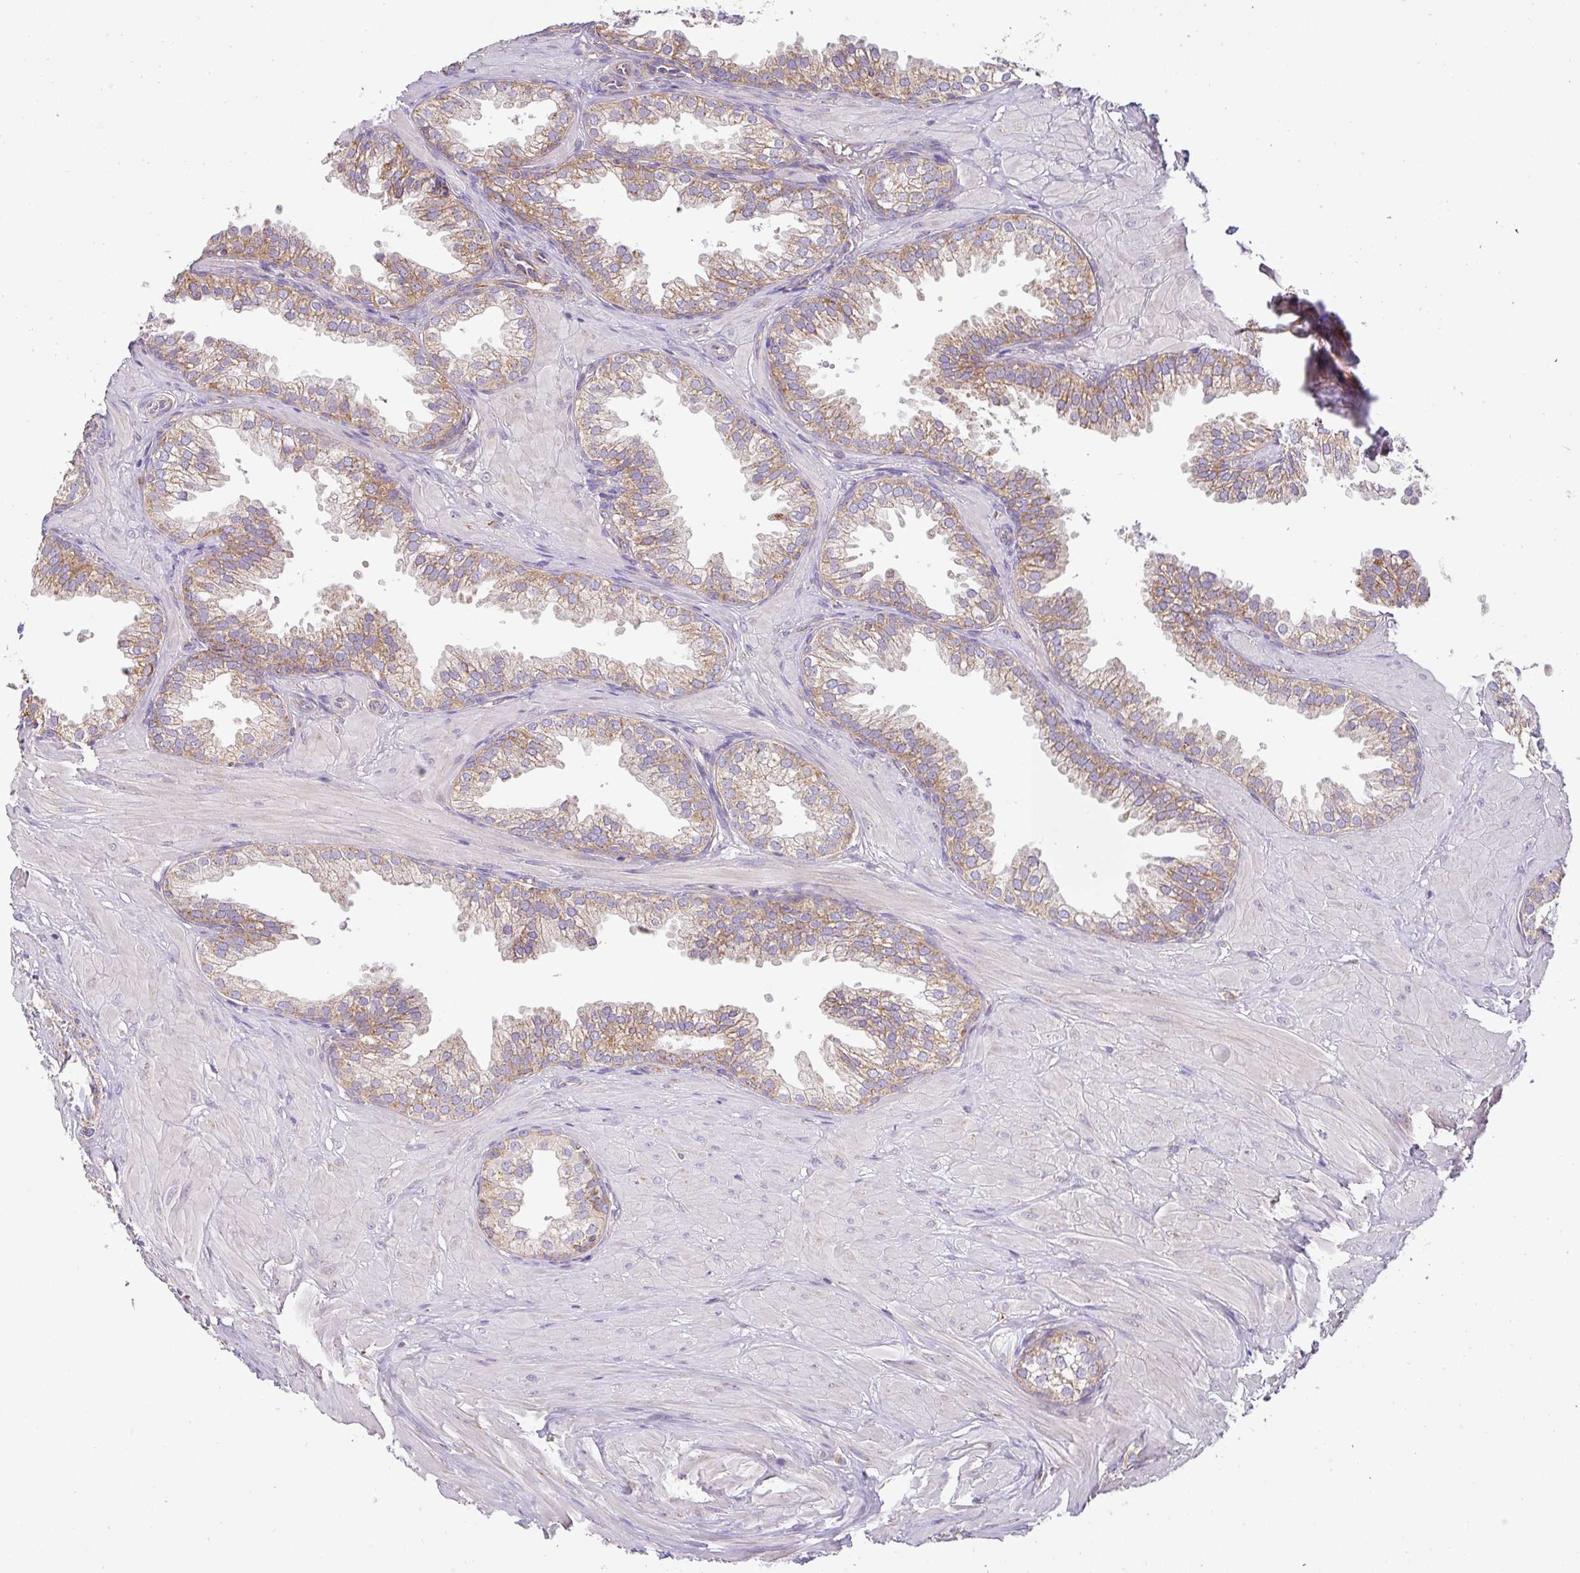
{"staining": {"intensity": "moderate", "quantity": ">75%", "location": "cytoplasmic/membranous"}, "tissue": "prostate", "cell_type": "Glandular cells", "image_type": "normal", "snomed": [{"axis": "morphology", "description": "Normal tissue, NOS"}, {"axis": "topography", "description": "Prostate"}, {"axis": "topography", "description": "Peripheral nerve tissue"}], "caption": "A micrograph showing moderate cytoplasmic/membranous staining in about >75% of glandular cells in unremarkable prostate, as visualized by brown immunohistochemical staining.", "gene": "ZNF211", "patient": {"sex": "male", "age": 55}}